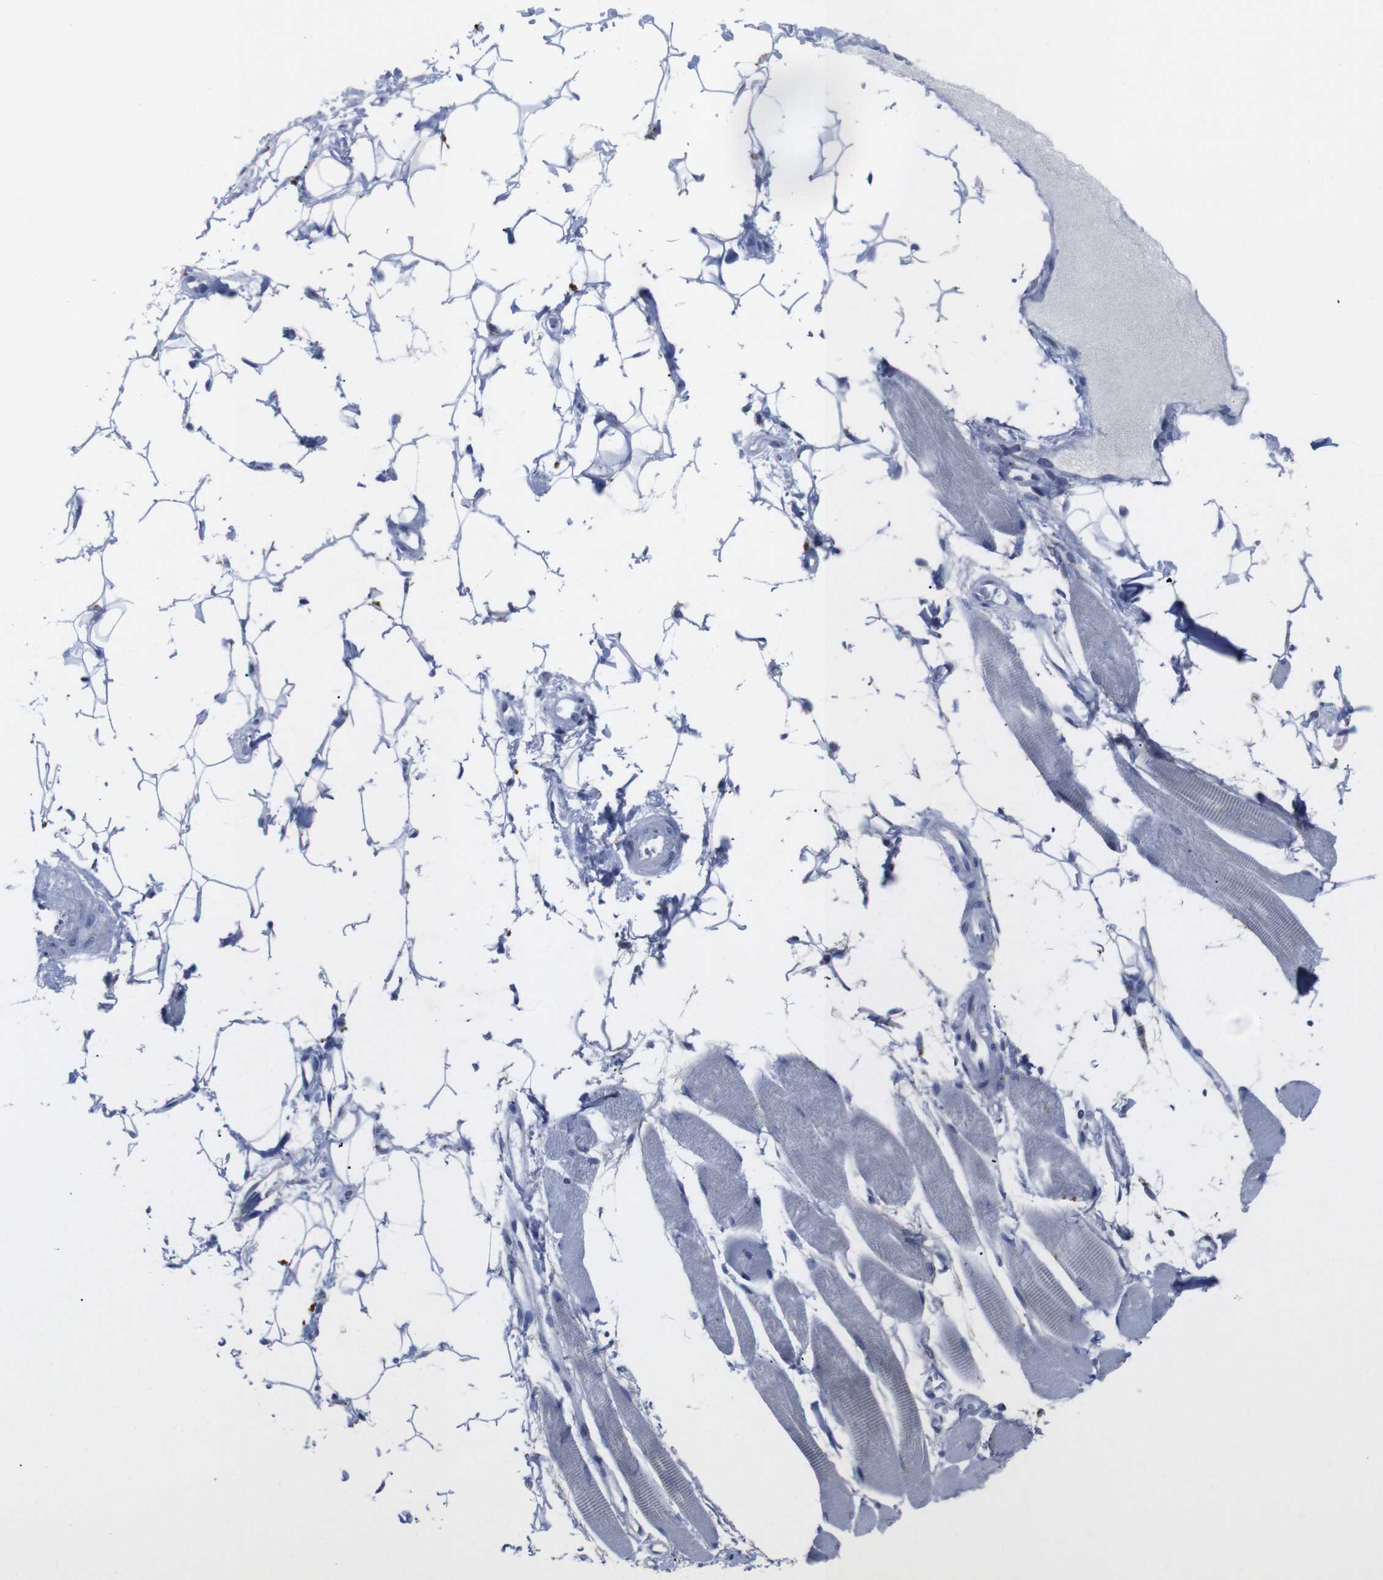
{"staining": {"intensity": "negative", "quantity": "none", "location": "none"}, "tissue": "skeletal muscle", "cell_type": "Myocytes", "image_type": "normal", "snomed": [{"axis": "morphology", "description": "Normal tissue, NOS"}, {"axis": "topography", "description": "Skeletal muscle"}, {"axis": "topography", "description": "Oral tissue"}, {"axis": "topography", "description": "Peripheral nerve tissue"}], "caption": "This is a micrograph of immunohistochemistry (IHC) staining of normal skeletal muscle, which shows no positivity in myocytes. (Immunohistochemistry, brightfield microscopy, high magnification).", "gene": "IRF4", "patient": {"sex": "female", "age": 84}}